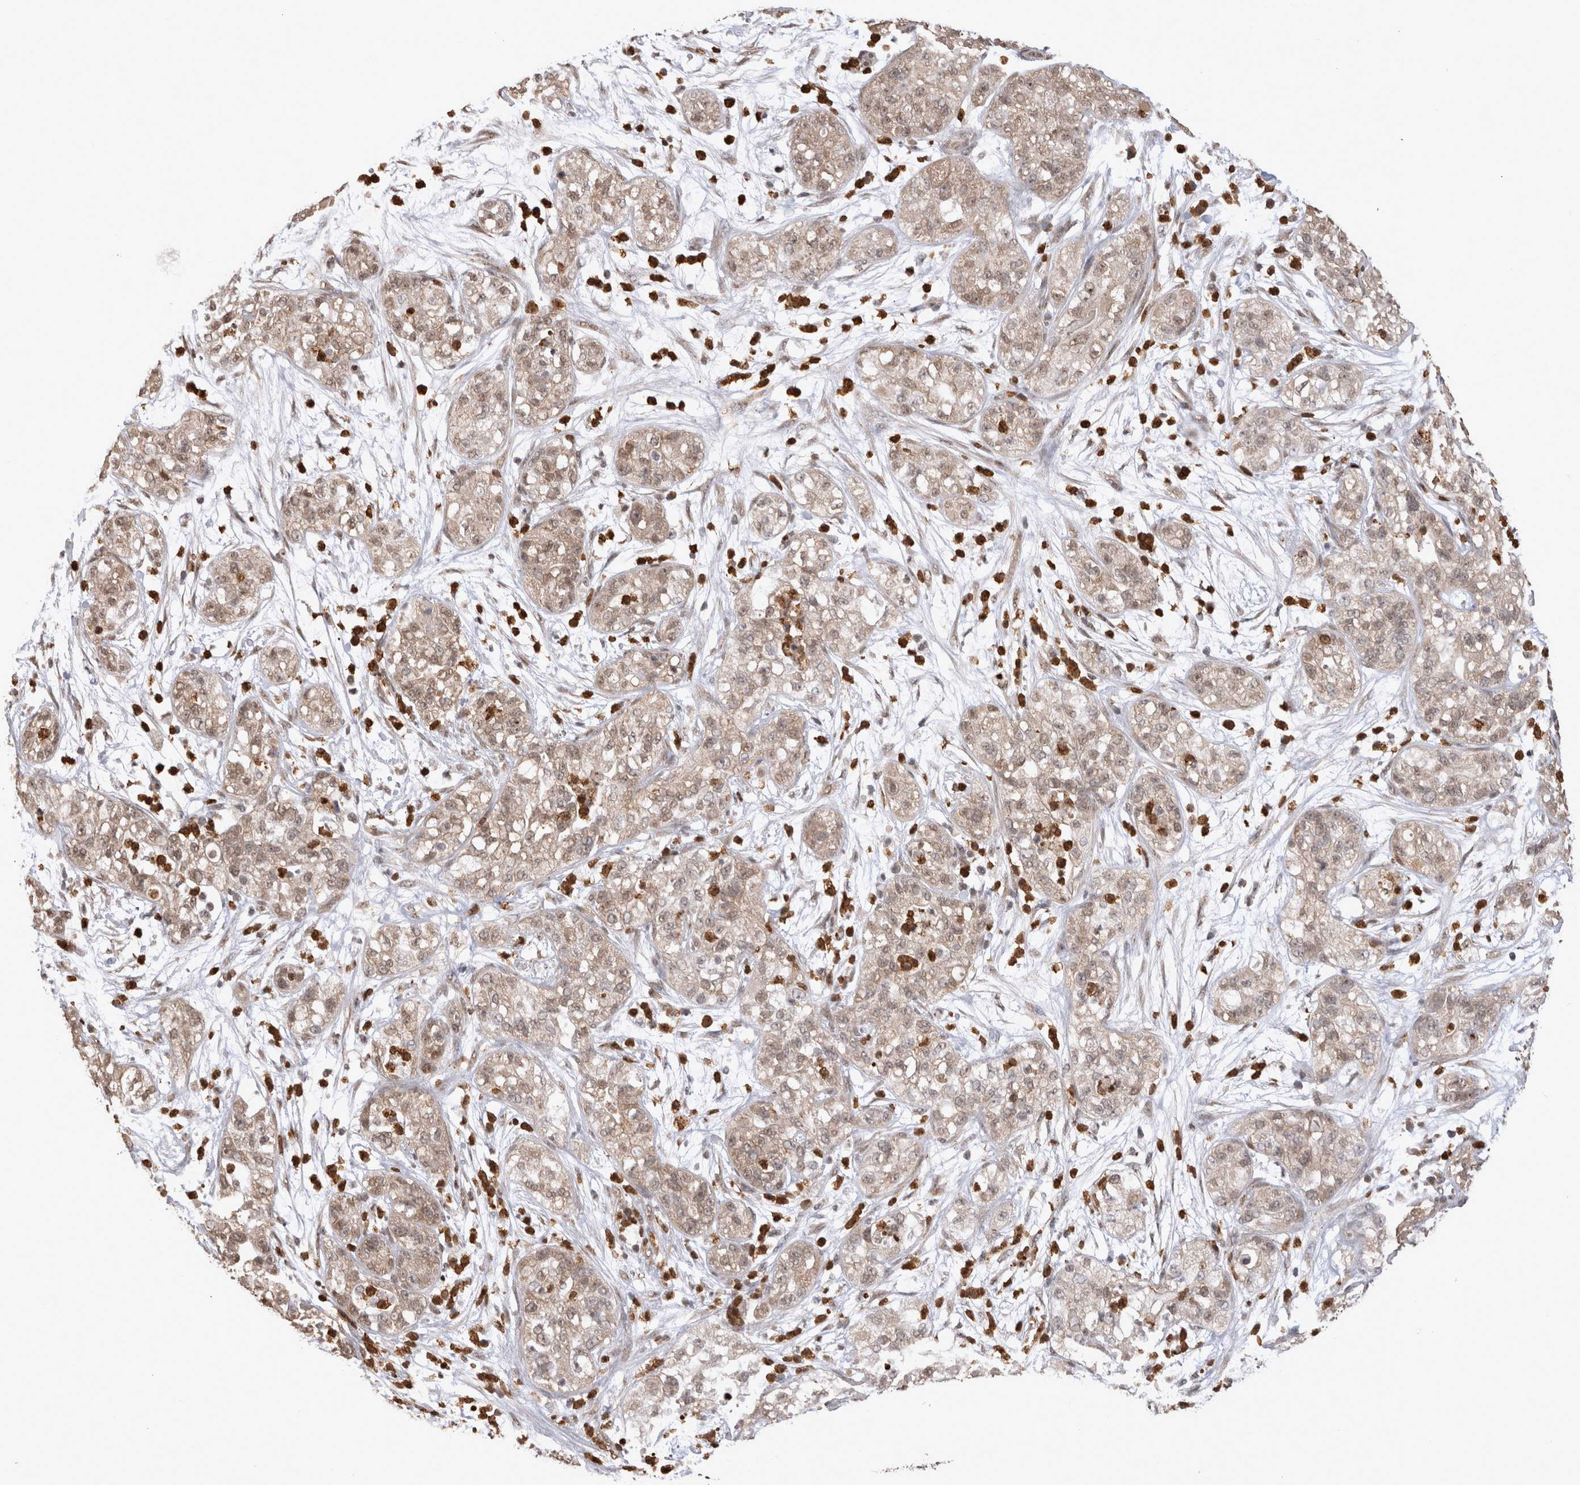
{"staining": {"intensity": "weak", "quantity": ">75%", "location": "cytoplasmic/membranous,nuclear"}, "tissue": "pancreatic cancer", "cell_type": "Tumor cells", "image_type": "cancer", "snomed": [{"axis": "morphology", "description": "Adenocarcinoma, NOS"}, {"axis": "topography", "description": "Pancreas"}], "caption": "Tumor cells exhibit weak cytoplasmic/membranous and nuclear expression in about >75% of cells in pancreatic cancer. (DAB (3,3'-diaminobenzidine) = brown stain, brightfield microscopy at high magnification).", "gene": "PAK4", "patient": {"sex": "female", "age": 78}}